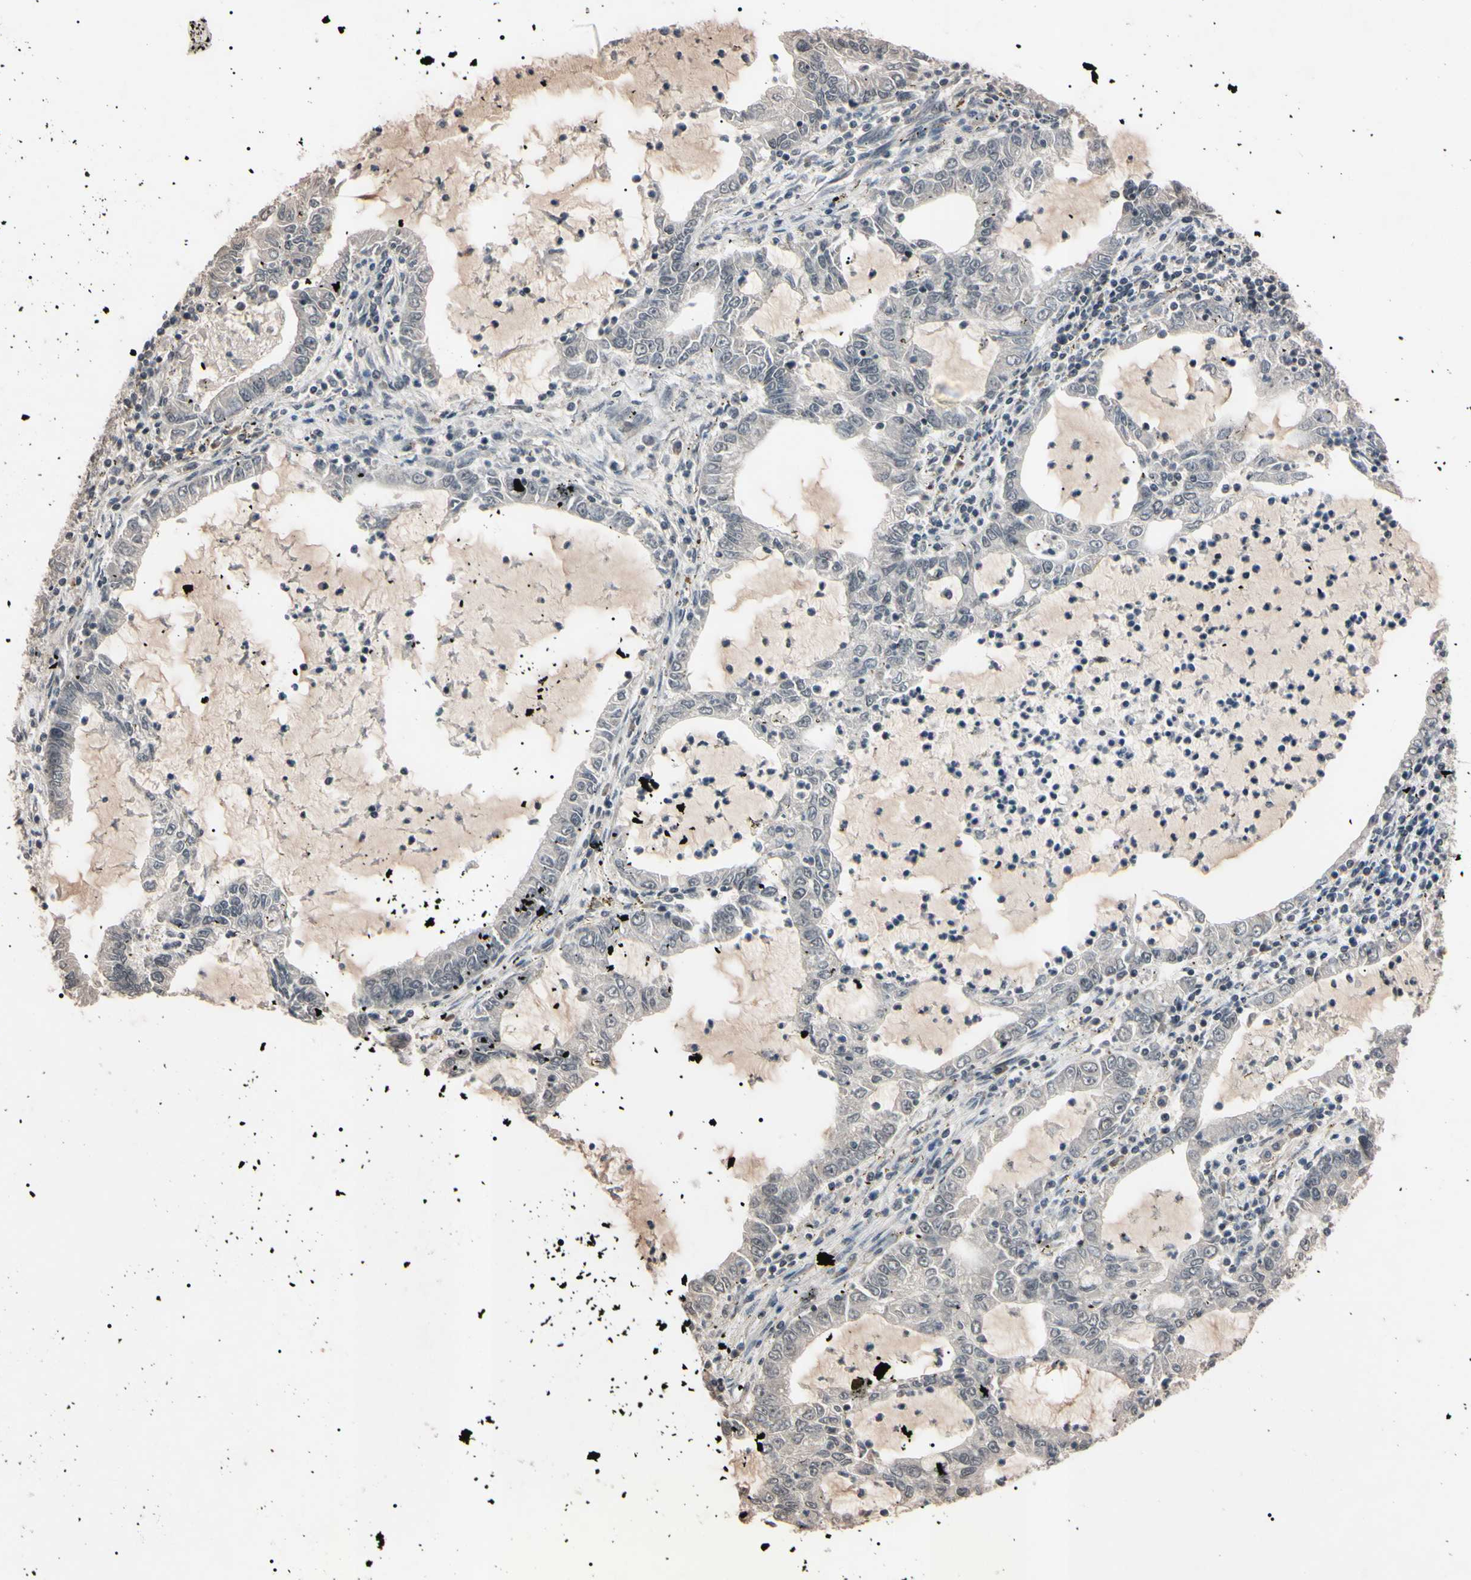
{"staining": {"intensity": "negative", "quantity": "none", "location": "none"}, "tissue": "lung cancer", "cell_type": "Tumor cells", "image_type": "cancer", "snomed": [{"axis": "morphology", "description": "Adenocarcinoma, NOS"}, {"axis": "topography", "description": "Lung"}], "caption": "Immunohistochemical staining of human lung cancer (adenocarcinoma) exhibits no significant expression in tumor cells. (Immunohistochemistry, brightfield microscopy, high magnification).", "gene": "YY1", "patient": {"sex": "female", "age": 51}}